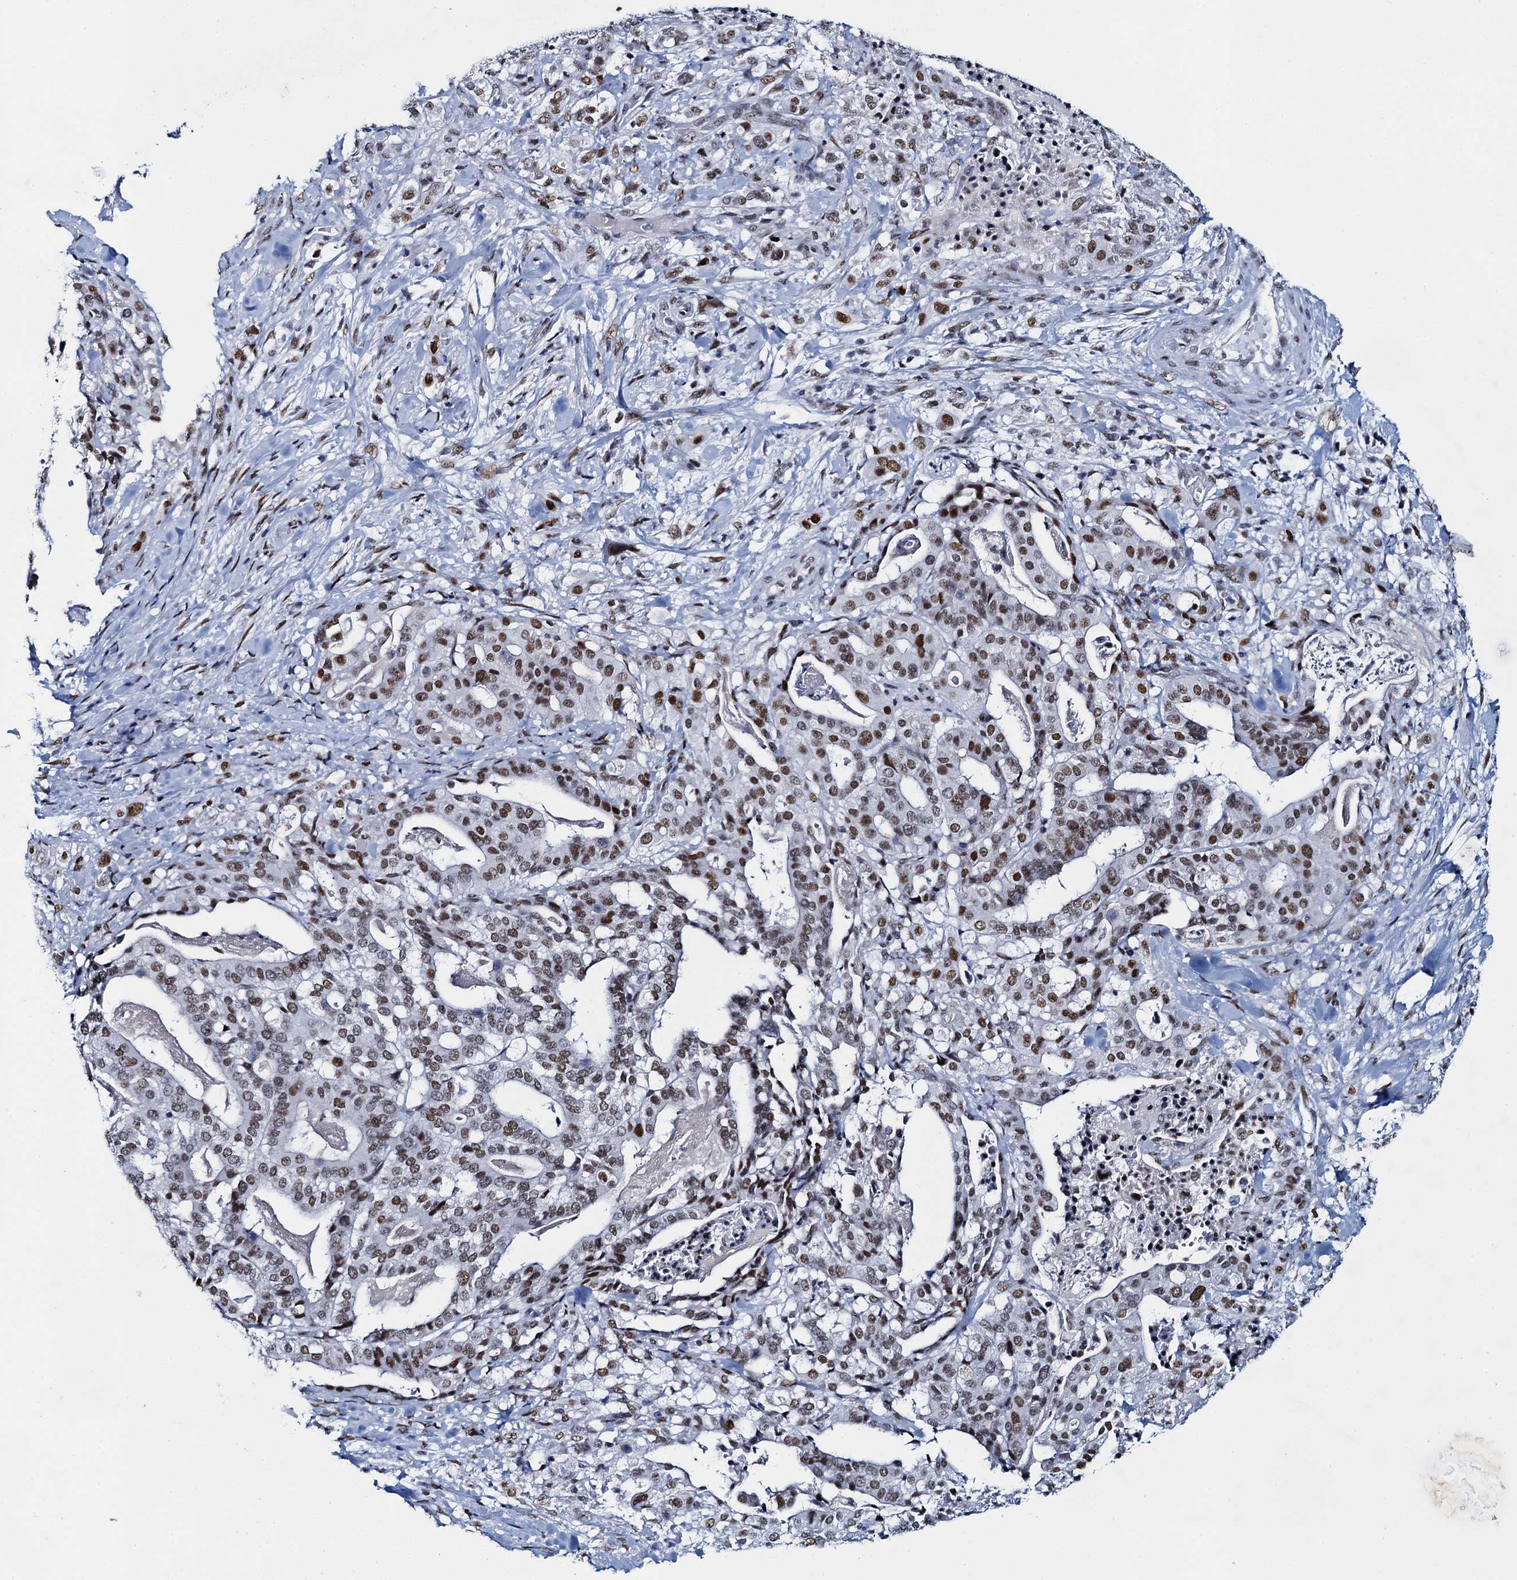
{"staining": {"intensity": "moderate", "quantity": ">75%", "location": "nuclear"}, "tissue": "stomach cancer", "cell_type": "Tumor cells", "image_type": "cancer", "snomed": [{"axis": "morphology", "description": "Adenocarcinoma, NOS"}, {"axis": "topography", "description": "Stomach"}], "caption": "DAB immunohistochemical staining of human stomach cancer (adenocarcinoma) shows moderate nuclear protein positivity in approximately >75% of tumor cells.", "gene": "HNRNPUL2", "patient": {"sex": "male", "age": 48}}